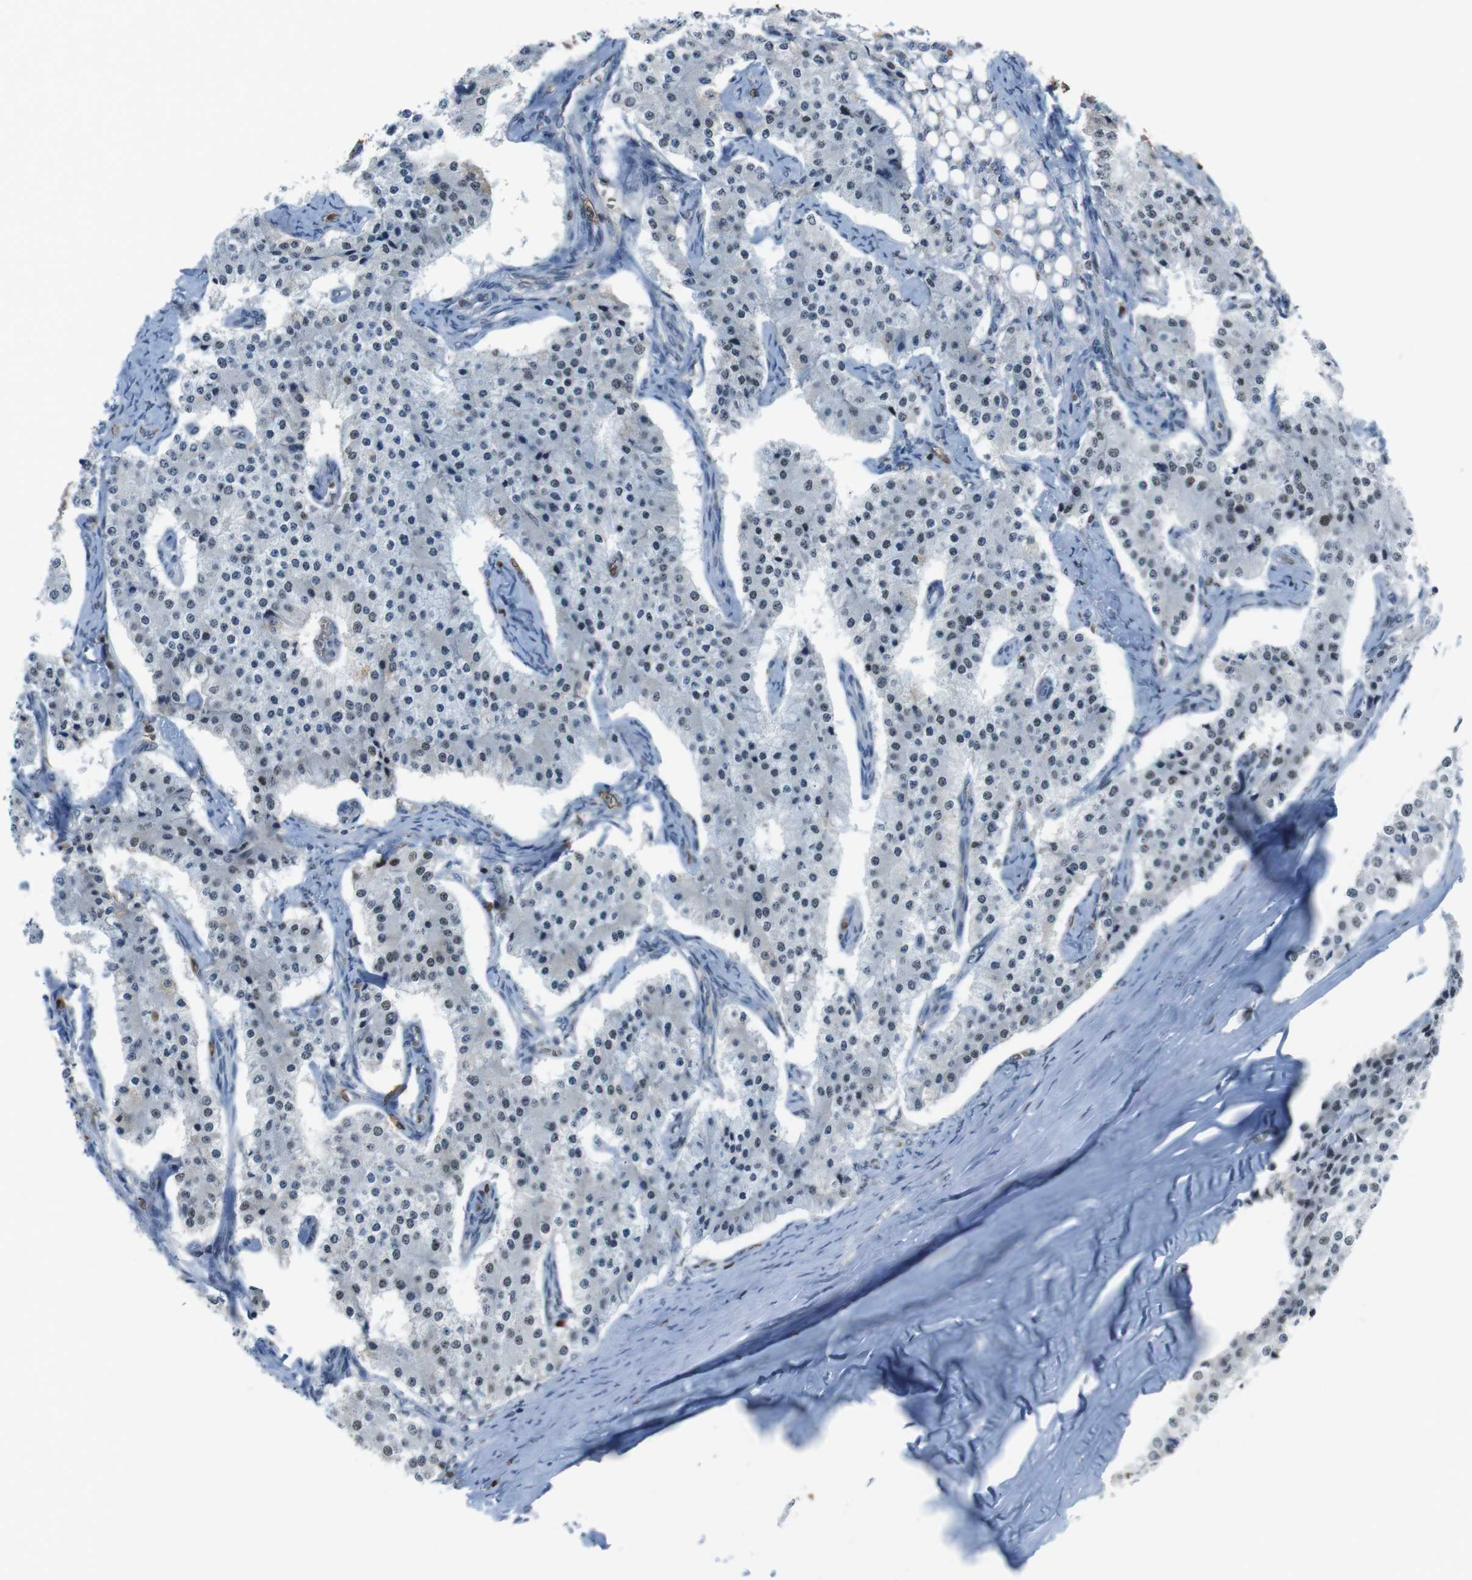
{"staining": {"intensity": "weak", "quantity": "<25%", "location": "nuclear"}, "tissue": "carcinoid", "cell_type": "Tumor cells", "image_type": "cancer", "snomed": [{"axis": "morphology", "description": "Carcinoid, malignant, NOS"}, {"axis": "topography", "description": "Colon"}], "caption": "This histopathology image is of carcinoid stained with immunohistochemistry to label a protein in brown with the nuclei are counter-stained blue. There is no expression in tumor cells.", "gene": "SUB1", "patient": {"sex": "female", "age": 52}}